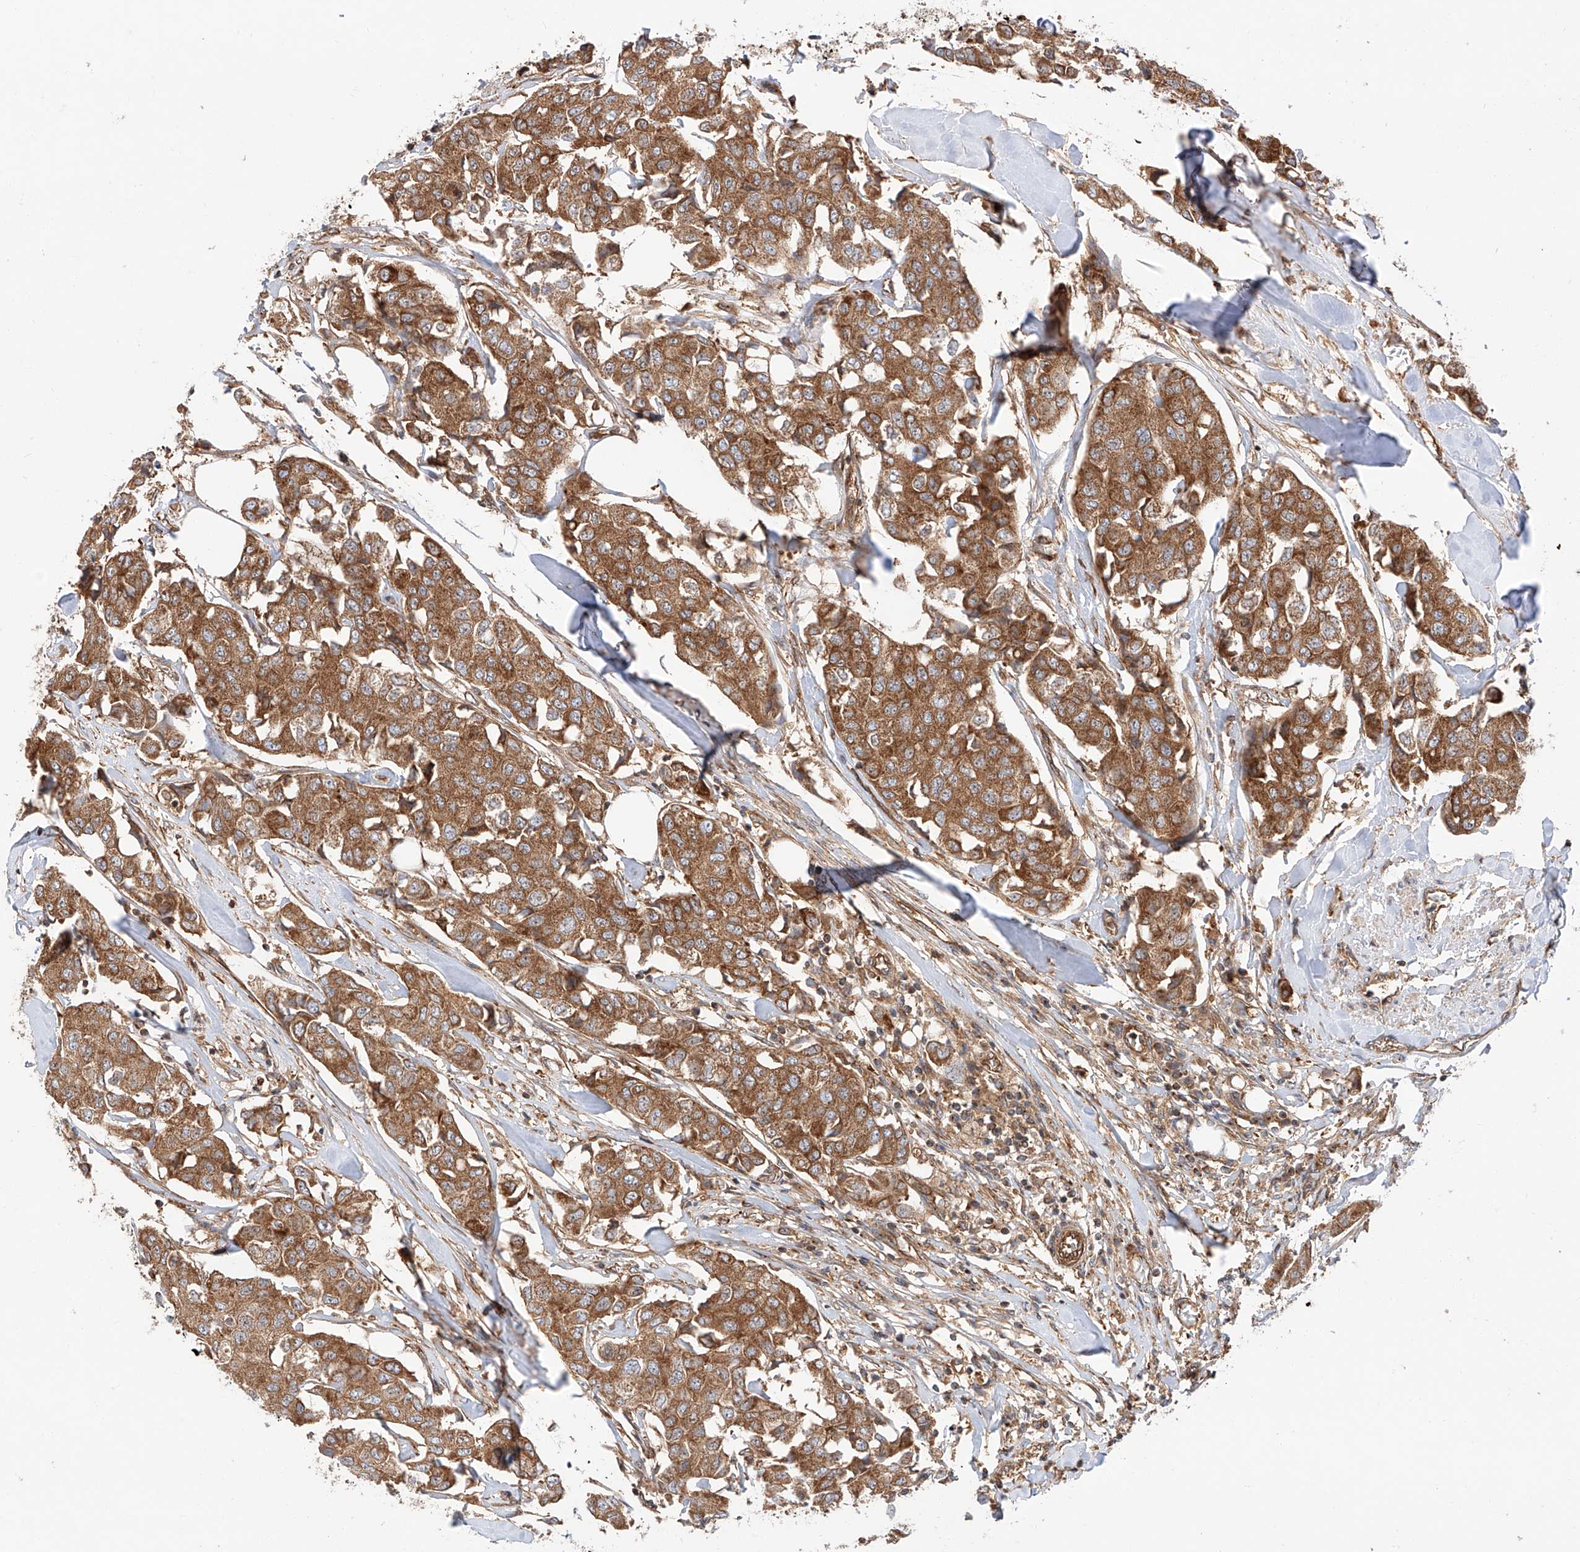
{"staining": {"intensity": "moderate", "quantity": ">75%", "location": "cytoplasmic/membranous"}, "tissue": "breast cancer", "cell_type": "Tumor cells", "image_type": "cancer", "snomed": [{"axis": "morphology", "description": "Duct carcinoma"}, {"axis": "topography", "description": "Breast"}], "caption": "Immunohistochemistry micrograph of neoplastic tissue: invasive ductal carcinoma (breast) stained using IHC displays medium levels of moderate protein expression localized specifically in the cytoplasmic/membranous of tumor cells, appearing as a cytoplasmic/membranous brown color.", "gene": "ISCA2", "patient": {"sex": "female", "age": 80}}